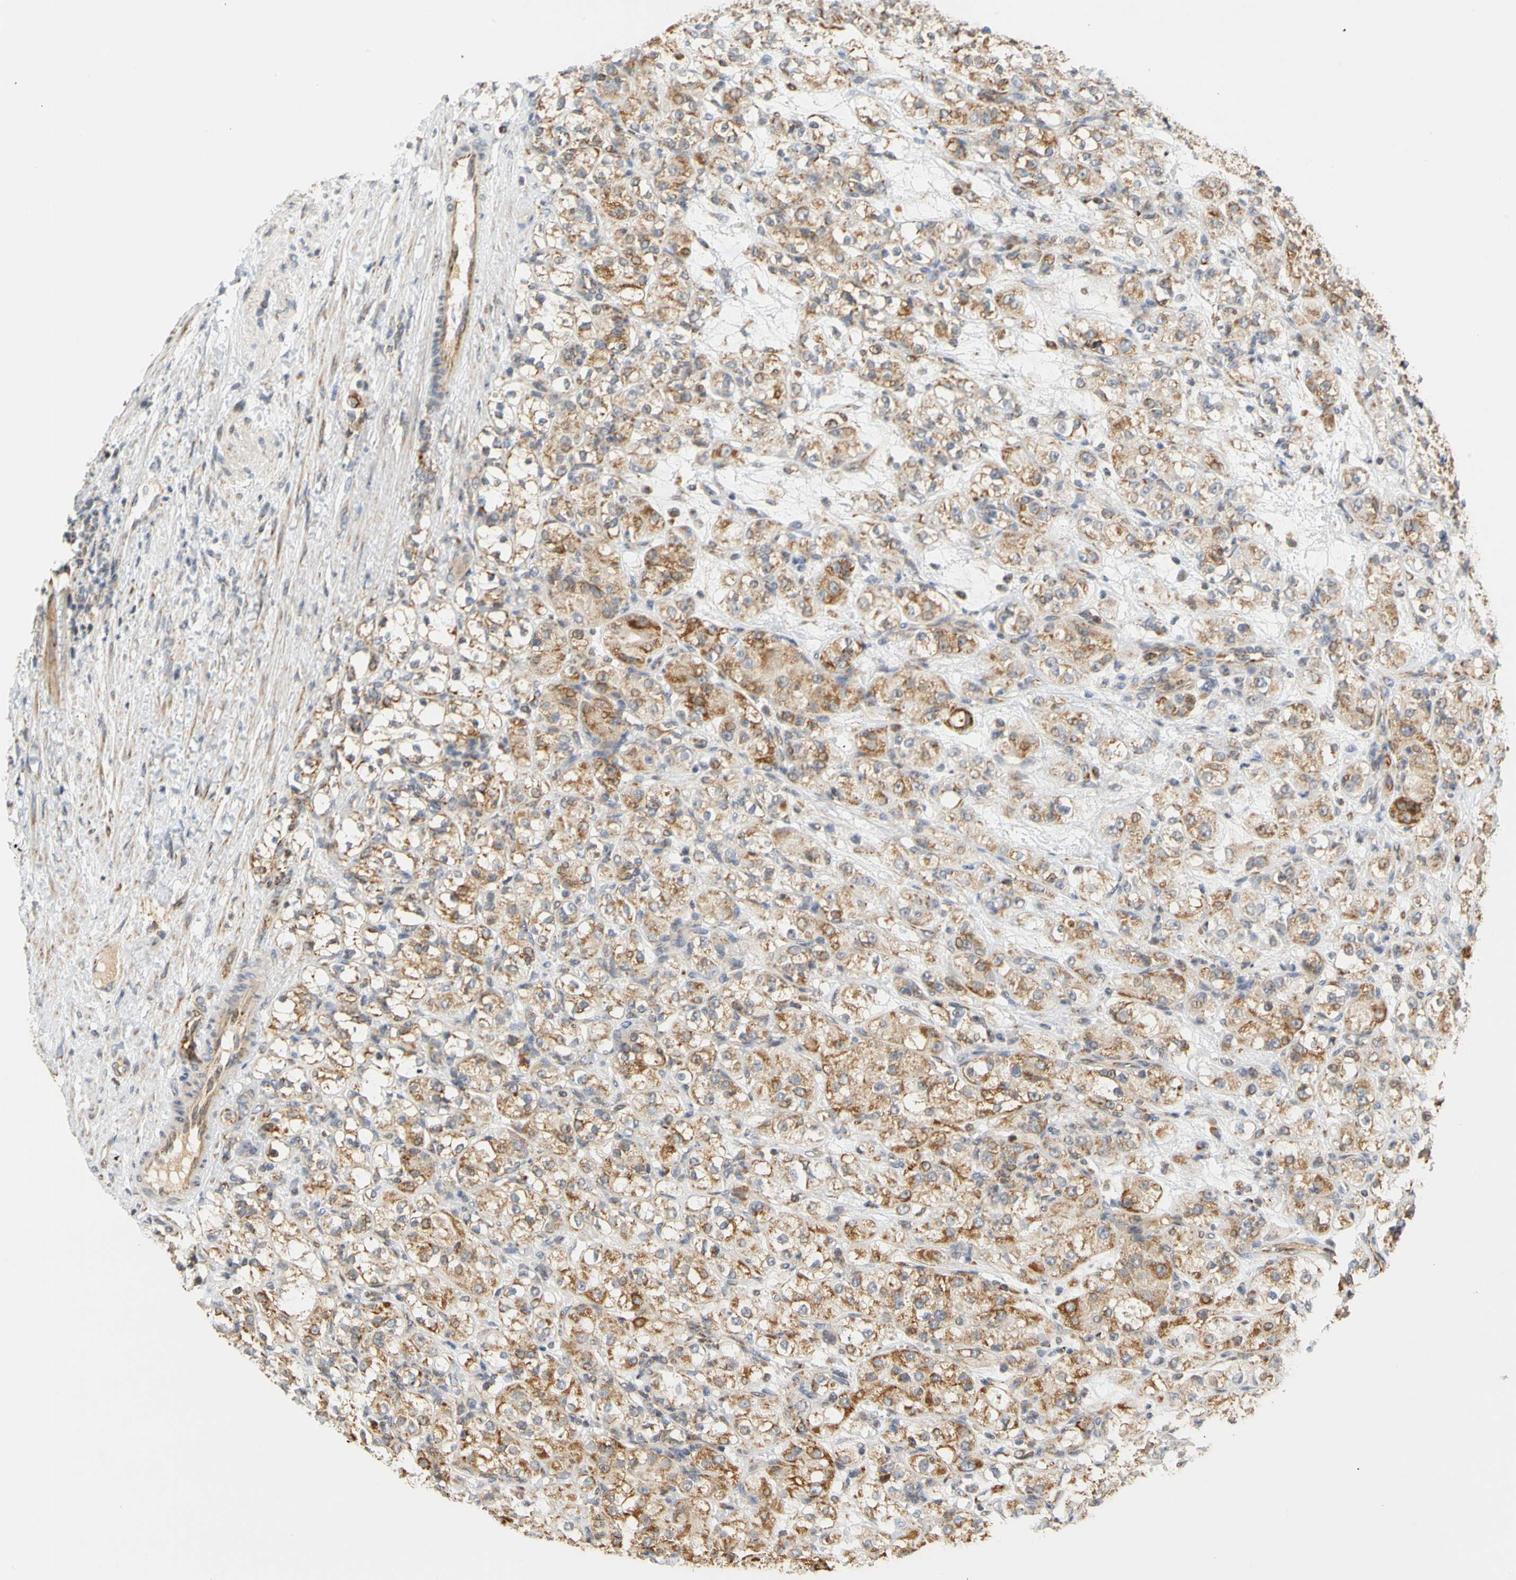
{"staining": {"intensity": "moderate", "quantity": ">75%", "location": "cytoplasmic/membranous"}, "tissue": "renal cancer", "cell_type": "Tumor cells", "image_type": "cancer", "snomed": [{"axis": "morphology", "description": "Normal tissue, NOS"}, {"axis": "morphology", "description": "Adenocarcinoma, NOS"}, {"axis": "topography", "description": "Kidney"}], "caption": "Renal cancer (adenocarcinoma) stained with DAB (3,3'-diaminobenzidine) IHC shows medium levels of moderate cytoplasmic/membranous staining in approximately >75% of tumor cells. (brown staining indicates protein expression, while blue staining denotes nuclei).", "gene": "SFXN3", "patient": {"sex": "male", "age": 61}}